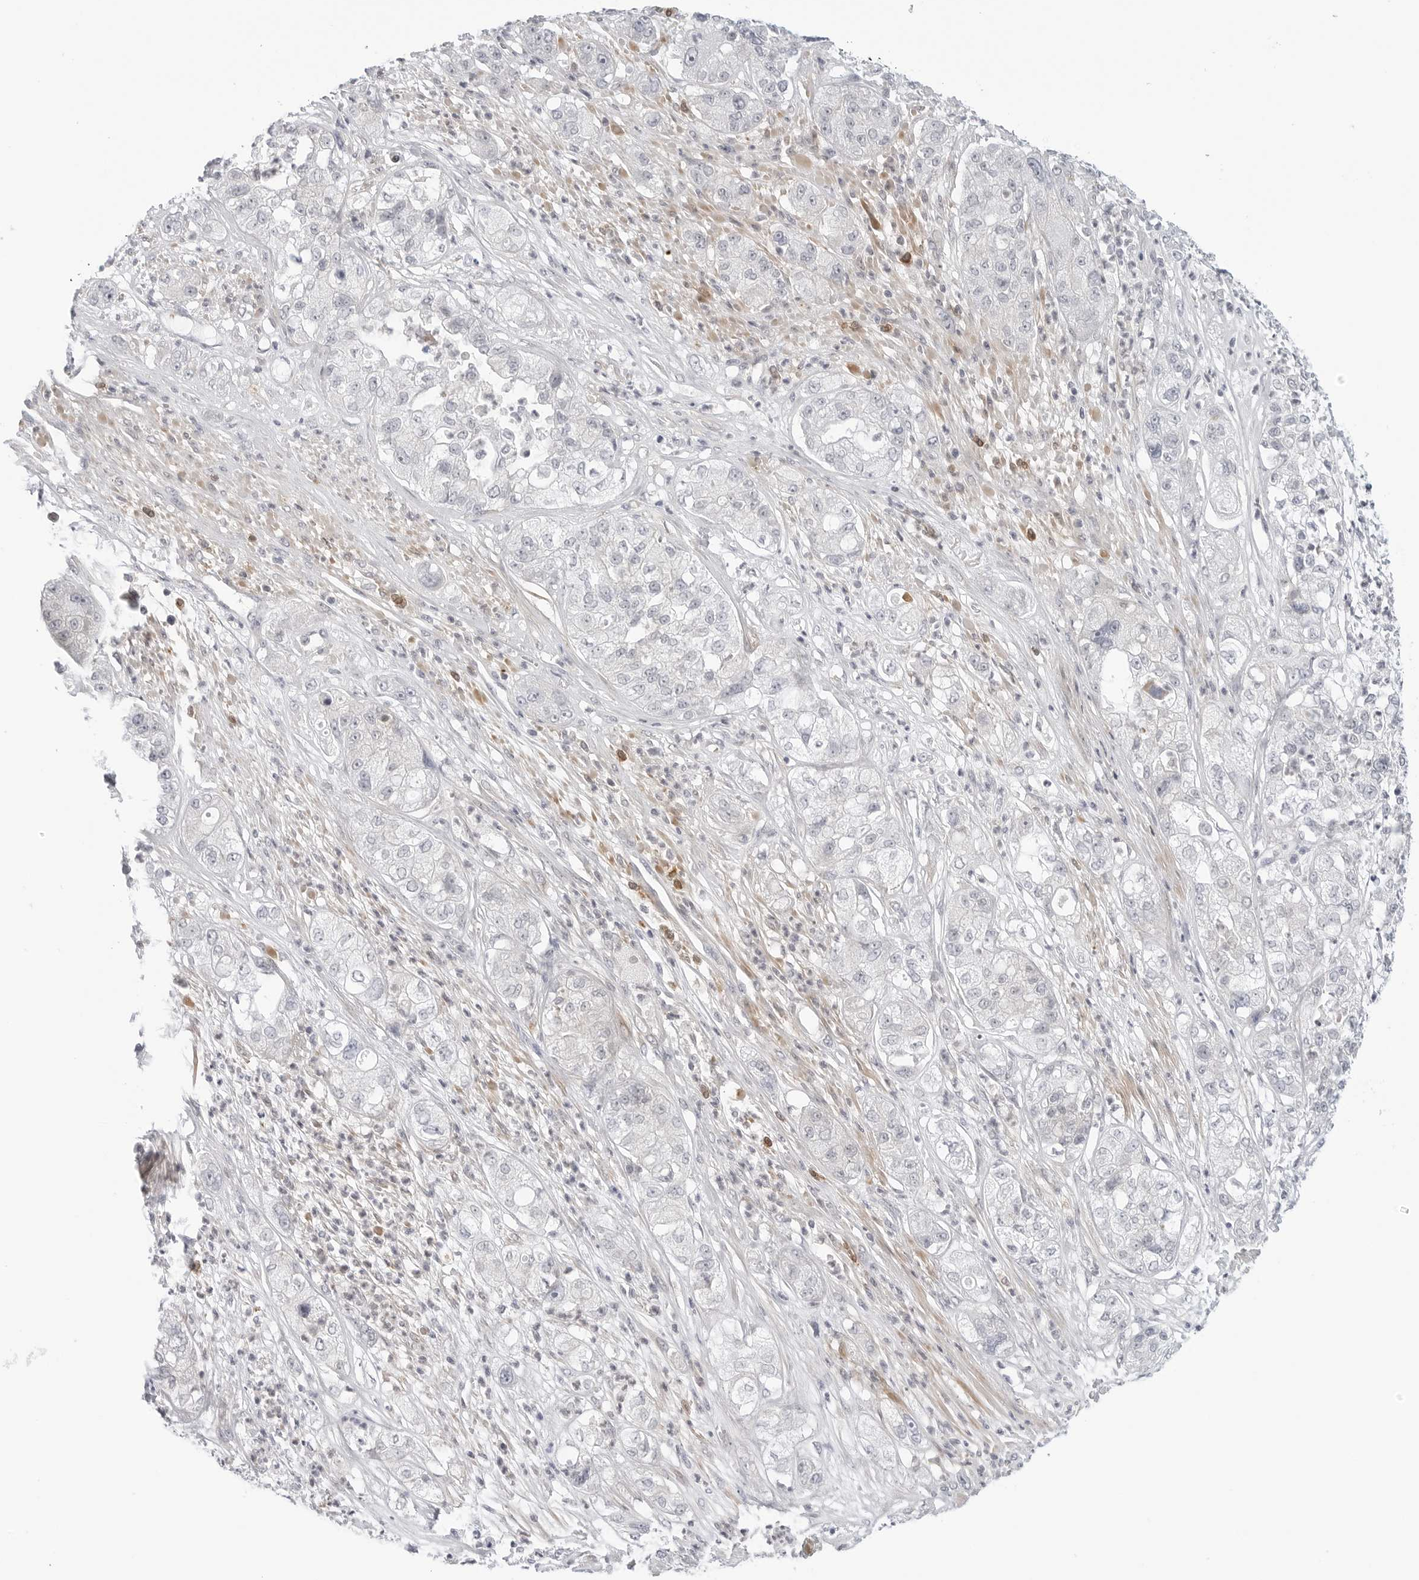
{"staining": {"intensity": "negative", "quantity": "none", "location": "none"}, "tissue": "pancreatic cancer", "cell_type": "Tumor cells", "image_type": "cancer", "snomed": [{"axis": "morphology", "description": "Adenocarcinoma, NOS"}, {"axis": "topography", "description": "Pancreas"}], "caption": "Pancreatic adenocarcinoma was stained to show a protein in brown. There is no significant expression in tumor cells. The staining was performed using DAB (3,3'-diaminobenzidine) to visualize the protein expression in brown, while the nuclei were stained in blue with hematoxylin (Magnification: 20x).", "gene": "STXBP3", "patient": {"sex": "female", "age": 78}}